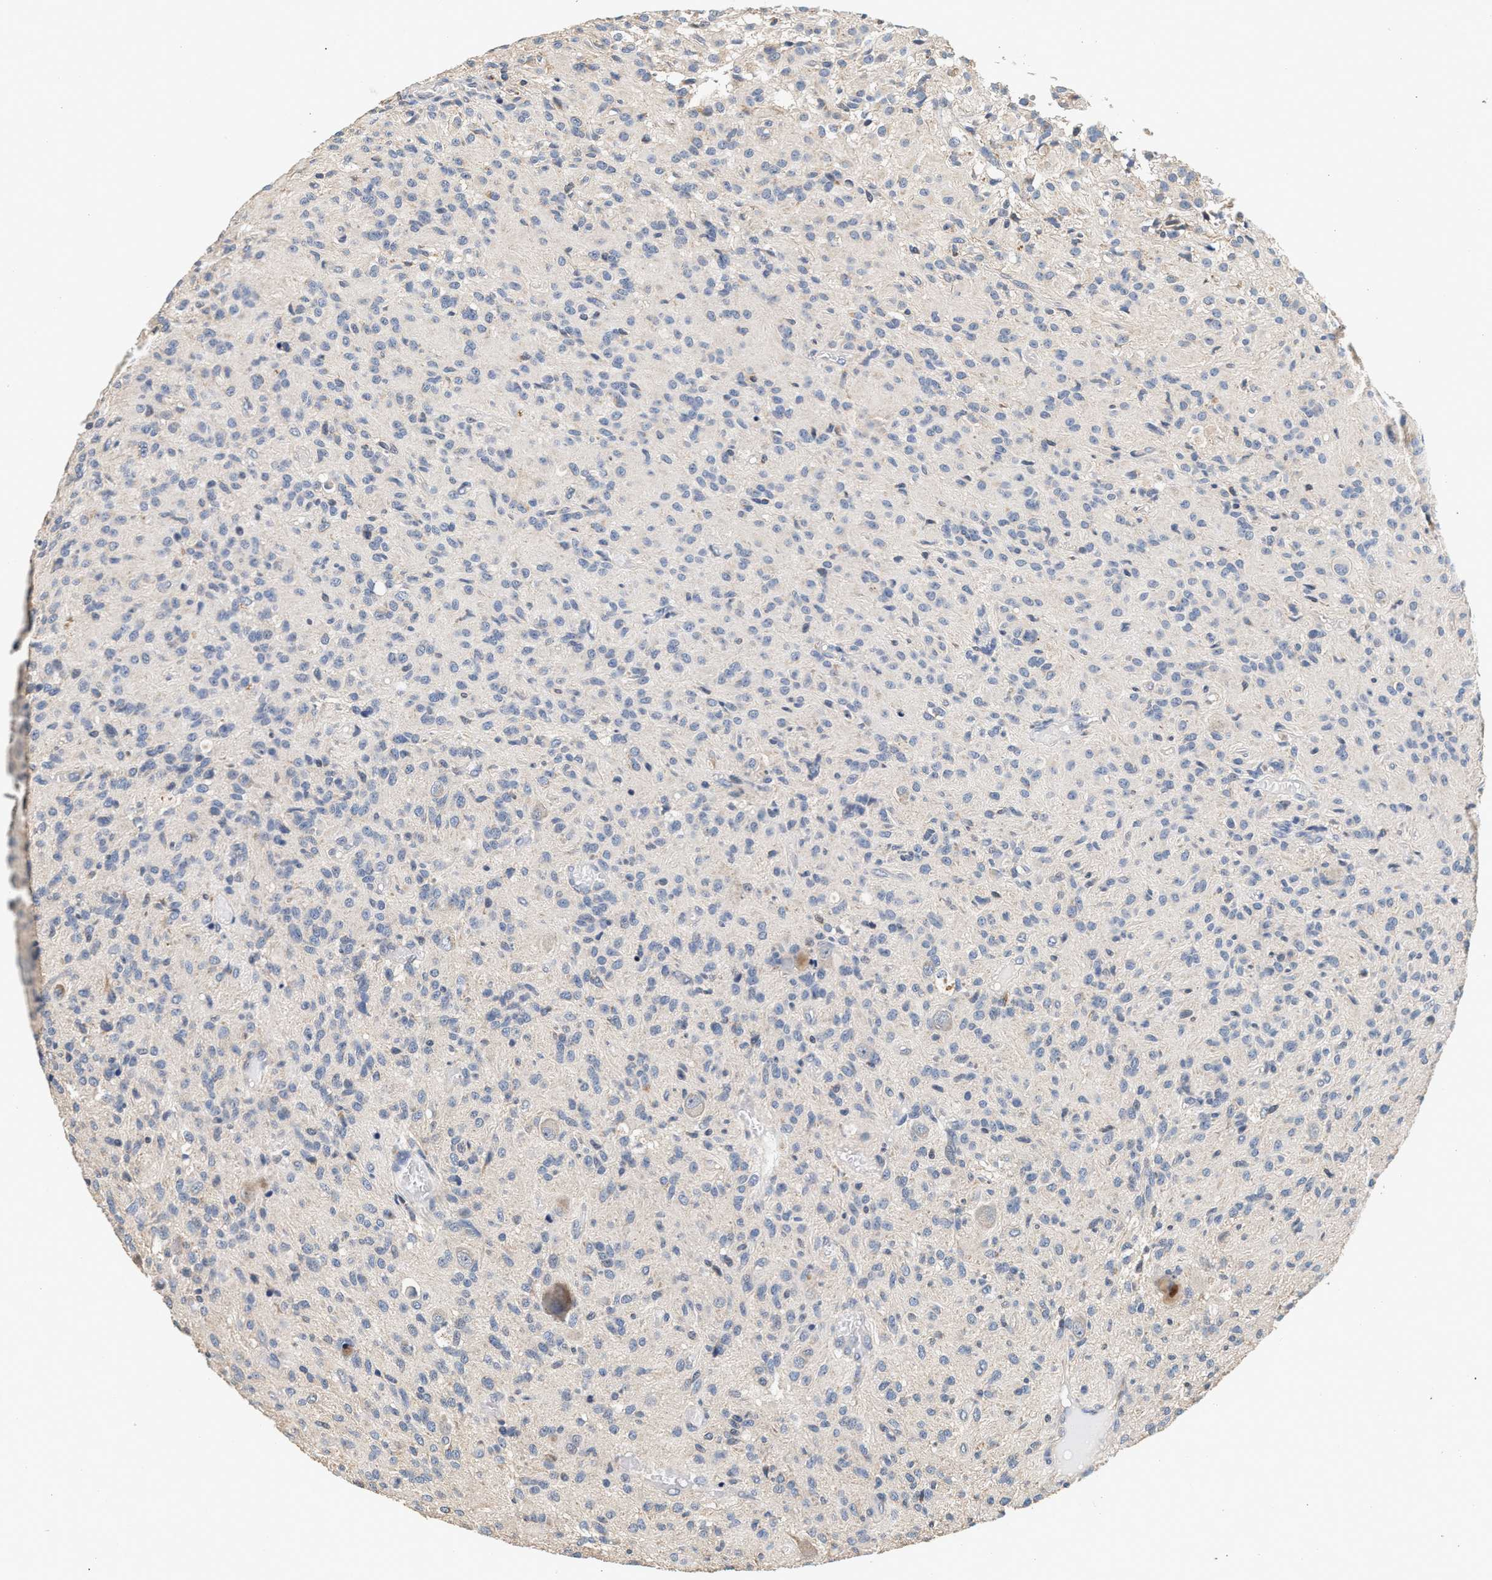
{"staining": {"intensity": "negative", "quantity": "none", "location": "none"}, "tissue": "glioma", "cell_type": "Tumor cells", "image_type": "cancer", "snomed": [{"axis": "morphology", "description": "Glioma, malignant, High grade"}, {"axis": "topography", "description": "Brain"}], "caption": "Tumor cells show no significant protein positivity in high-grade glioma (malignant).", "gene": "PTGR3", "patient": {"sex": "female", "age": 59}}